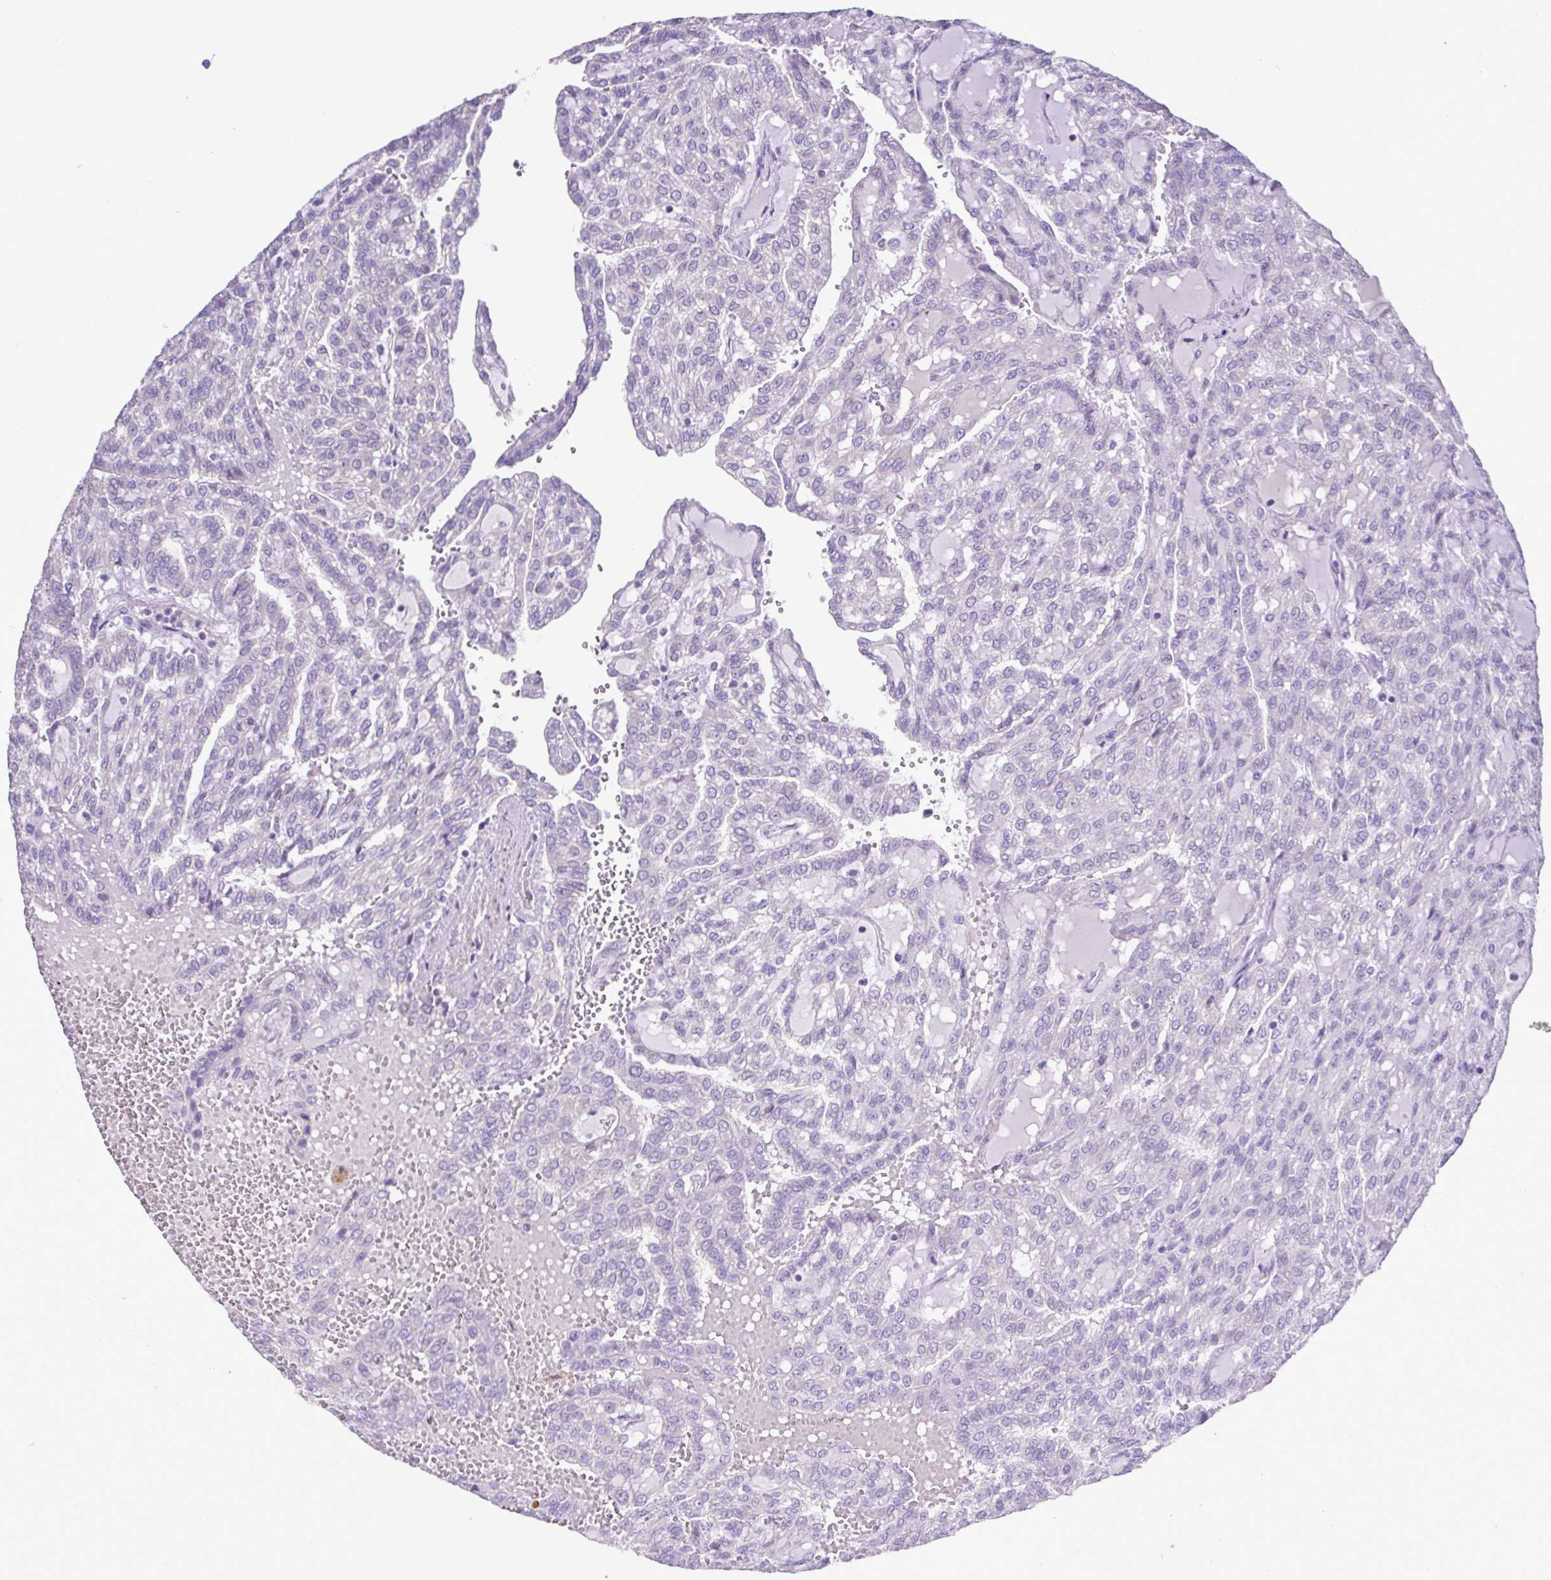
{"staining": {"intensity": "negative", "quantity": "none", "location": "none"}, "tissue": "renal cancer", "cell_type": "Tumor cells", "image_type": "cancer", "snomed": [{"axis": "morphology", "description": "Adenocarcinoma, NOS"}, {"axis": "topography", "description": "Kidney"}], "caption": "Photomicrograph shows no significant protein expression in tumor cells of adenocarcinoma (renal).", "gene": "PLA2G4E", "patient": {"sex": "male", "age": 63}}